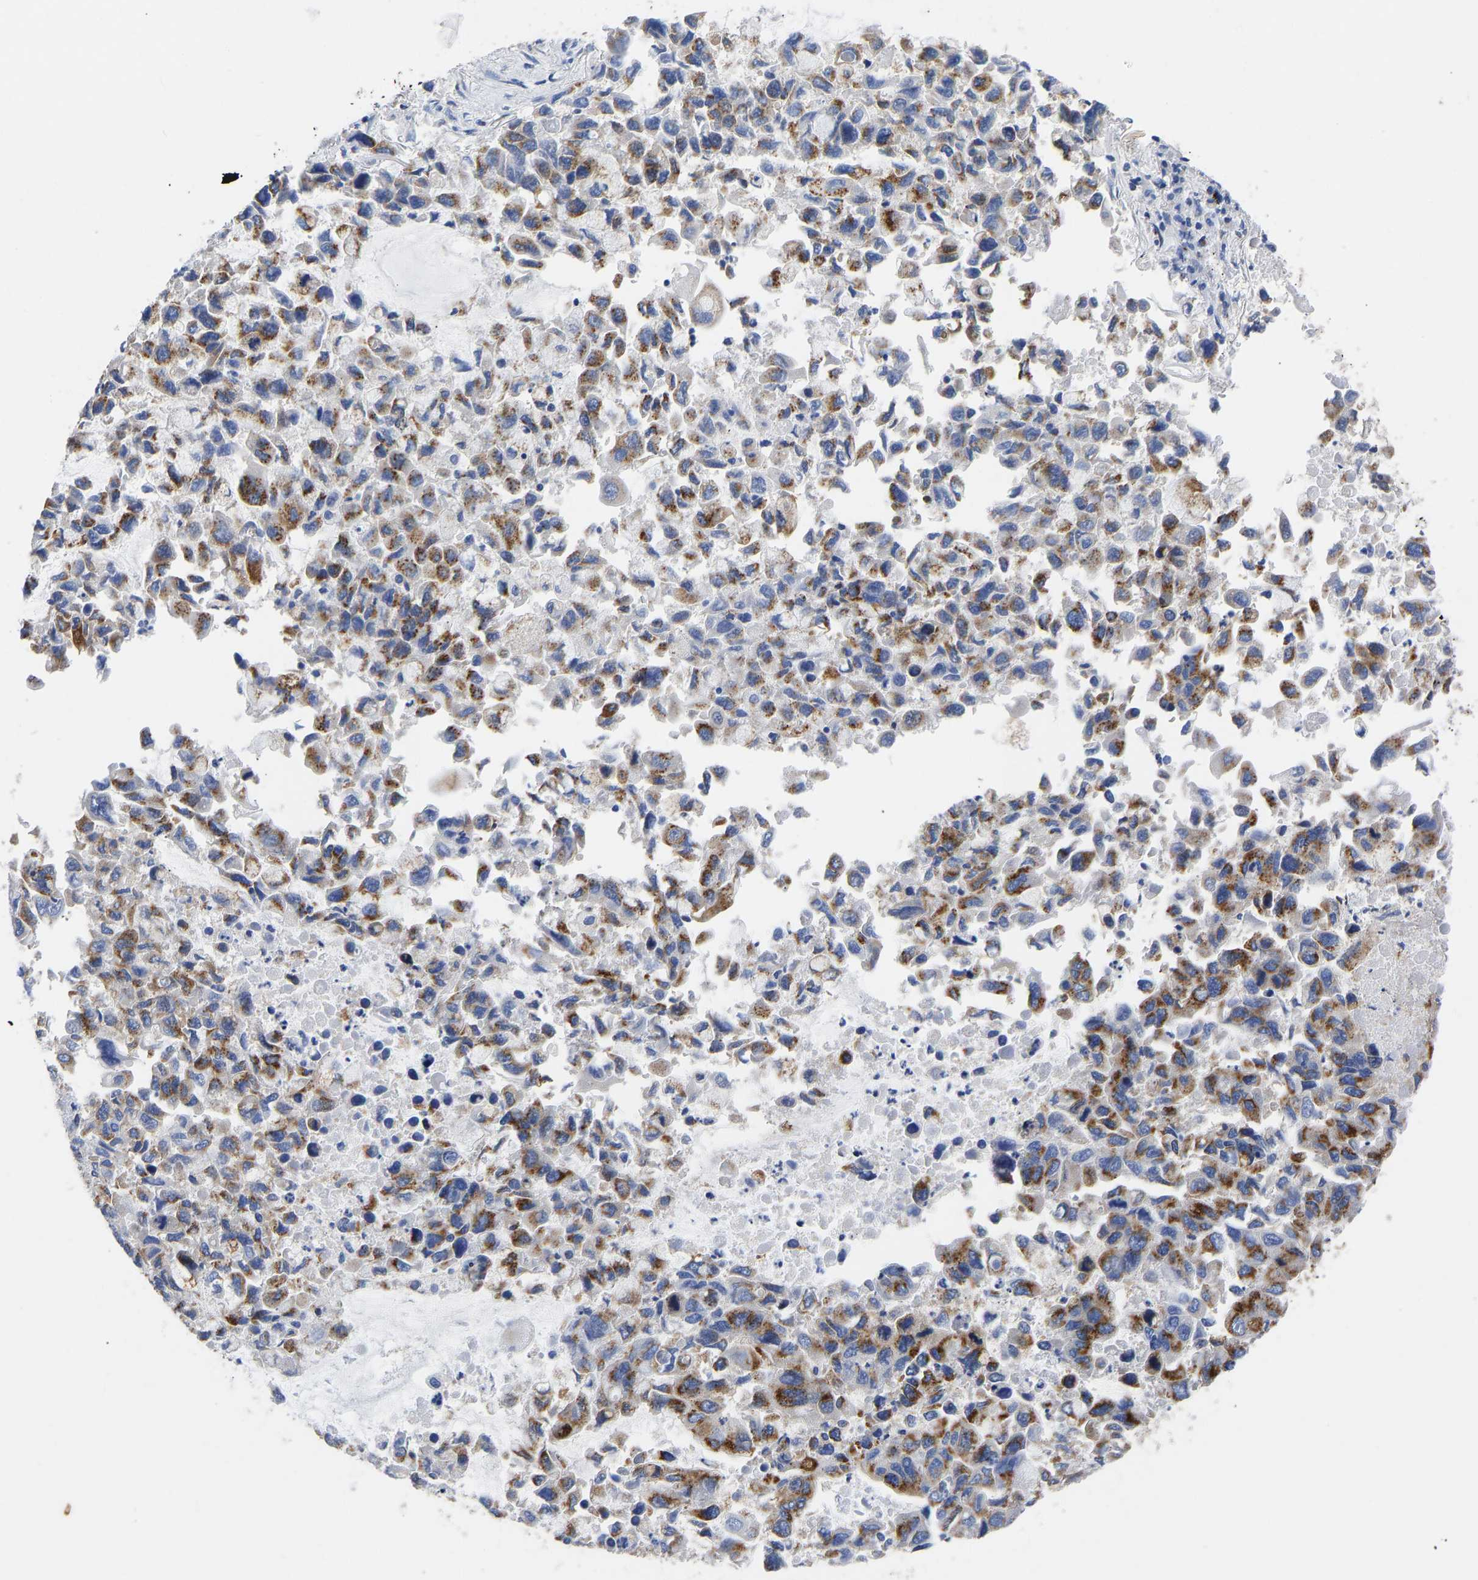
{"staining": {"intensity": "moderate", "quantity": ">75%", "location": "cytoplasmic/membranous"}, "tissue": "lung cancer", "cell_type": "Tumor cells", "image_type": "cancer", "snomed": [{"axis": "morphology", "description": "Adenocarcinoma, NOS"}, {"axis": "topography", "description": "Lung"}], "caption": "DAB immunohistochemical staining of lung cancer (adenocarcinoma) demonstrates moderate cytoplasmic/membranous protein positivity in approximately >75% of tumor cells.", "gene": "TMEM87A", "patient": {"sex": "male", "age": 64}}